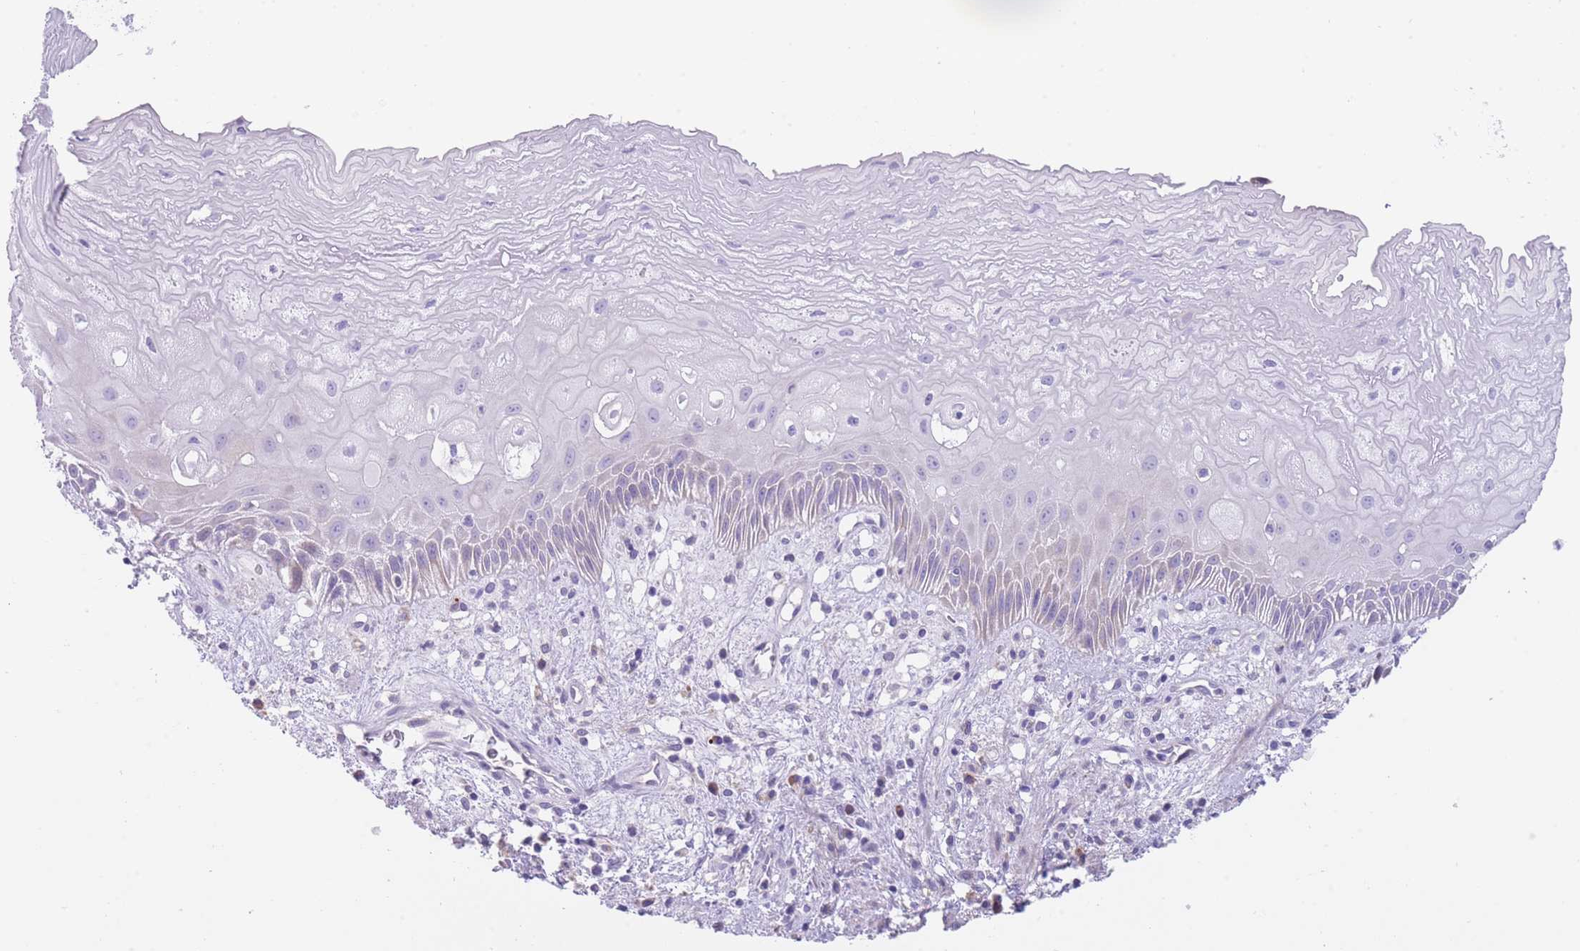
{"staining": {"intensity": "negative", "quantity": "none", "location": "none"}, "tissue": "esophagus", "cell_type": "Squamous epithelial cells", "image_type": "normal", "snomed": [{"axis": "morphology", "description": "Normal tissue, NOS"}, {"axis": "topography", "description": "Esophagus"}], "caption": "DAB (3,3'-diaminobenzidine) immunohistochemical staining of unremarkable esophagus reveals no significant staining in squamous epithelial cells.", "gene": "QTRT1", "patient": {"sex": "male", "age": 60}}